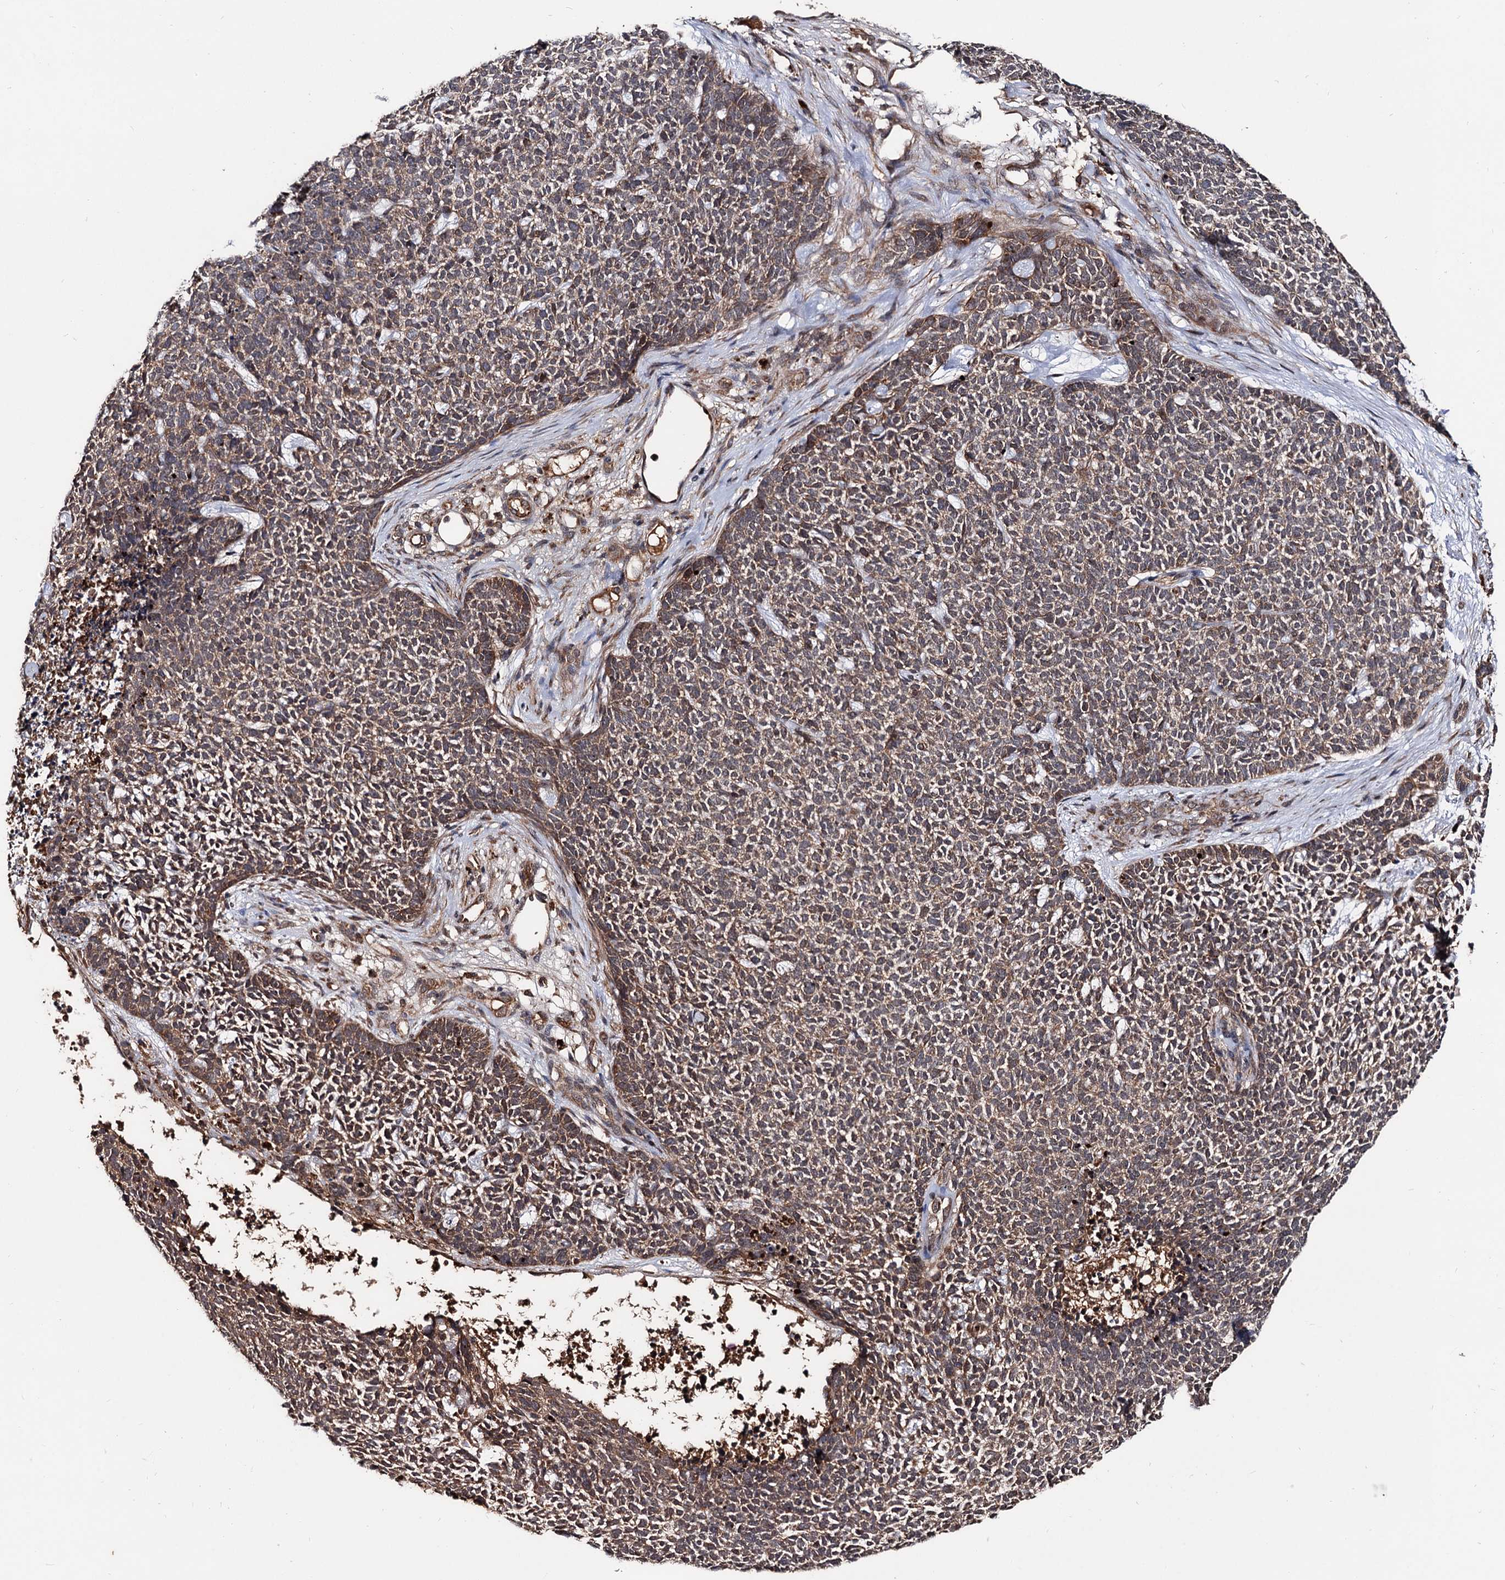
{"staining": {"intensity": "moderate", "quantity": ">75%", "location": "cytoplasmic/membranous"}, "tissue": "skin cancer", "cell_type": "Tumor cells", "image_type": "cancer", "snomed": [{"axis": "morphology", "description": "Basal cell carcinoma"}, {"axis": "topography", "description": "Skin"}], "caption": "Protein expression analysis of human skin cancer reveals moderate cytoplasmic/membranous positivity in about >75% of tumor cells.", "gene": "TEX9", "patient": {"sex": "female", "age": 84}}